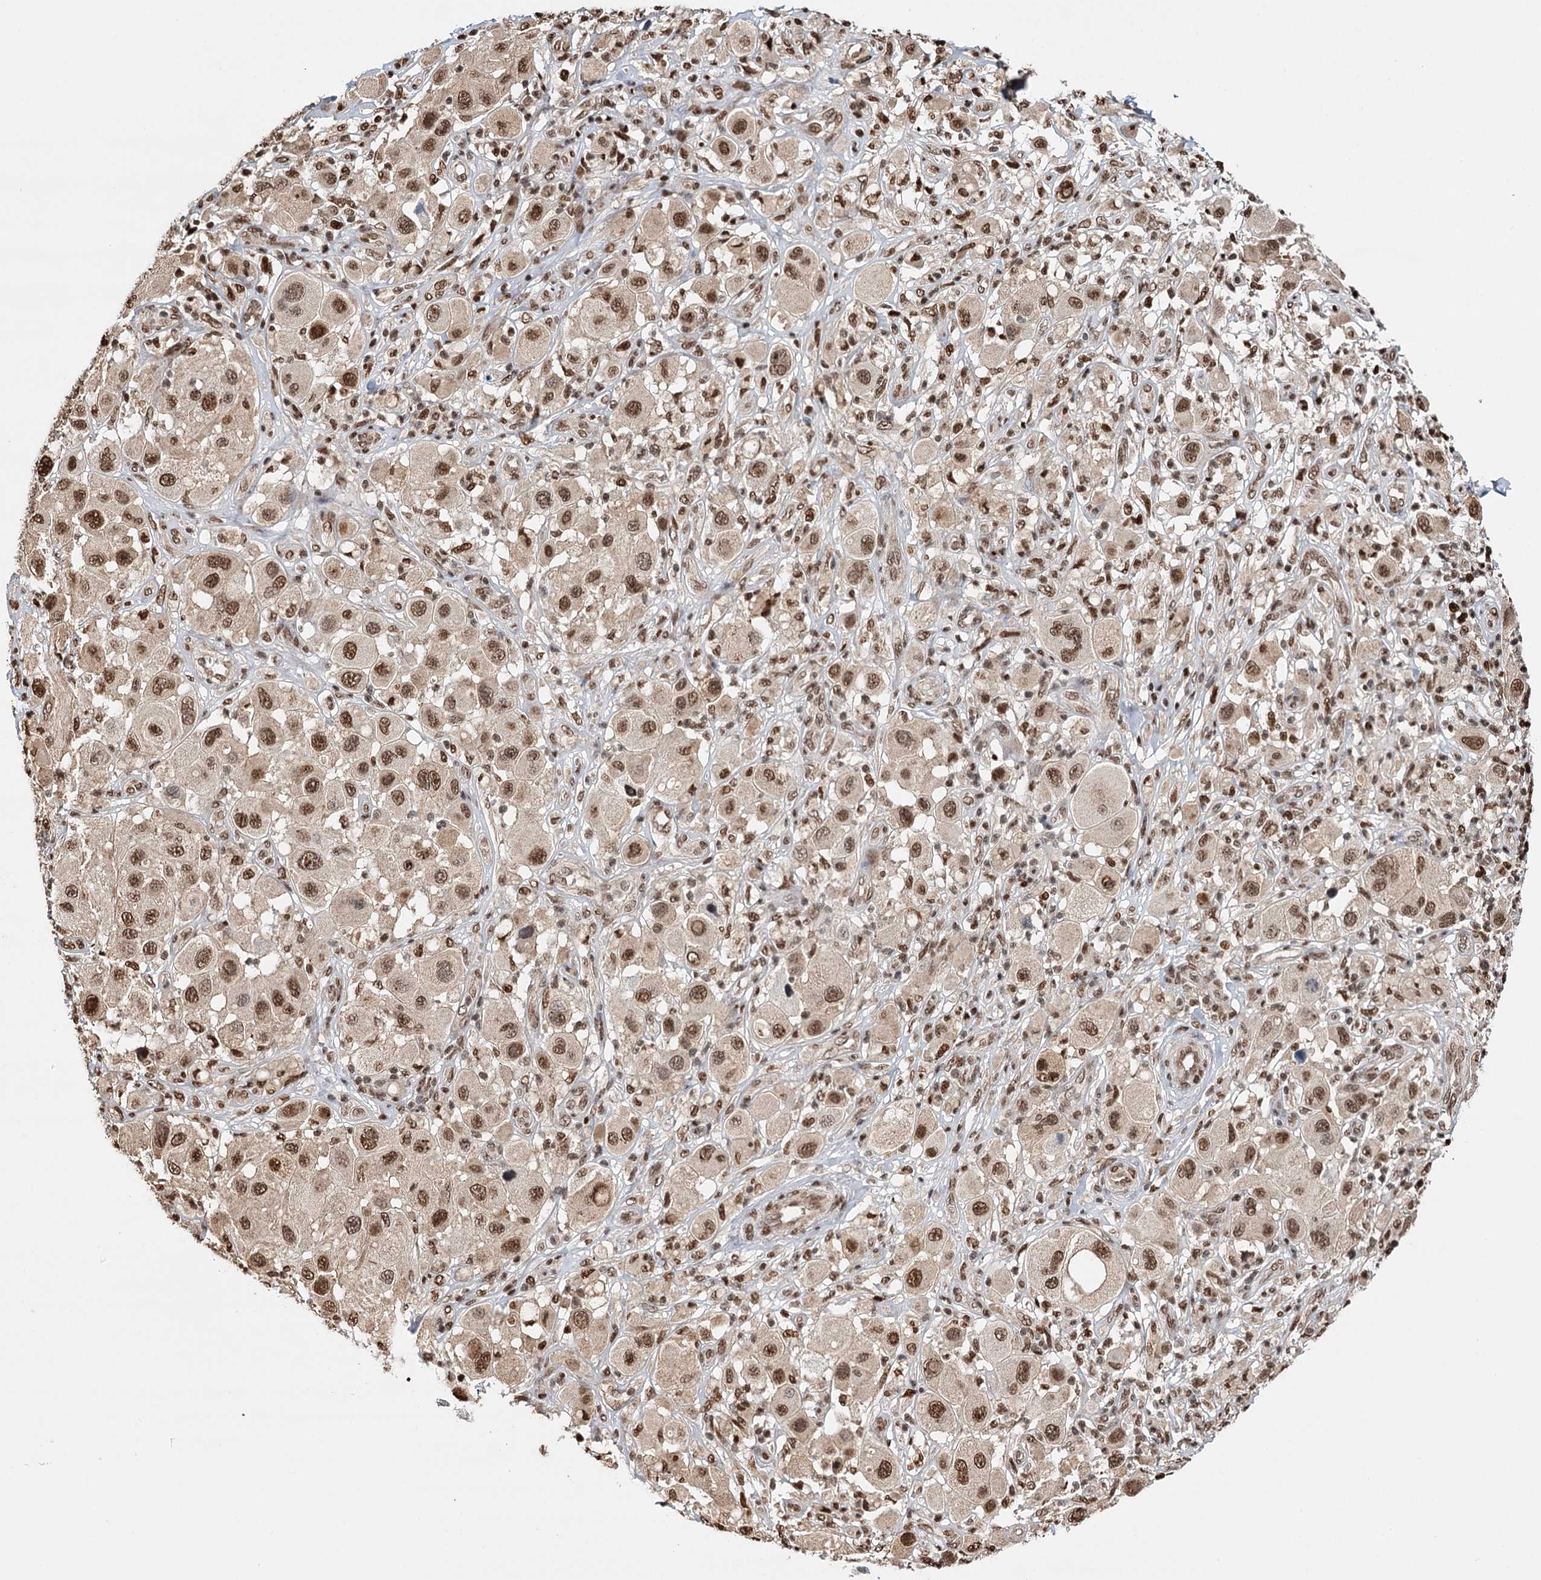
{"staining": {"intensity": "moderate", "quantity": ">75%", "location": "nuclear"}, "tissue": "melanoma", "cell_type": "Tumor cells", "image_type": "cancer", "snomed": [{"axis": "morphology", "description": "Malignant melanoma, Metastatic site"}, {"axis": "topography", "description": "Skin"}], "caption": "A micrograph of malignant melanoma (metastatic site) stained for a protein exhibits moderate nuclear brown staining in tumor cells.", "gene": "RPS27A", "patient": {"sex": "male", "age": 41}}